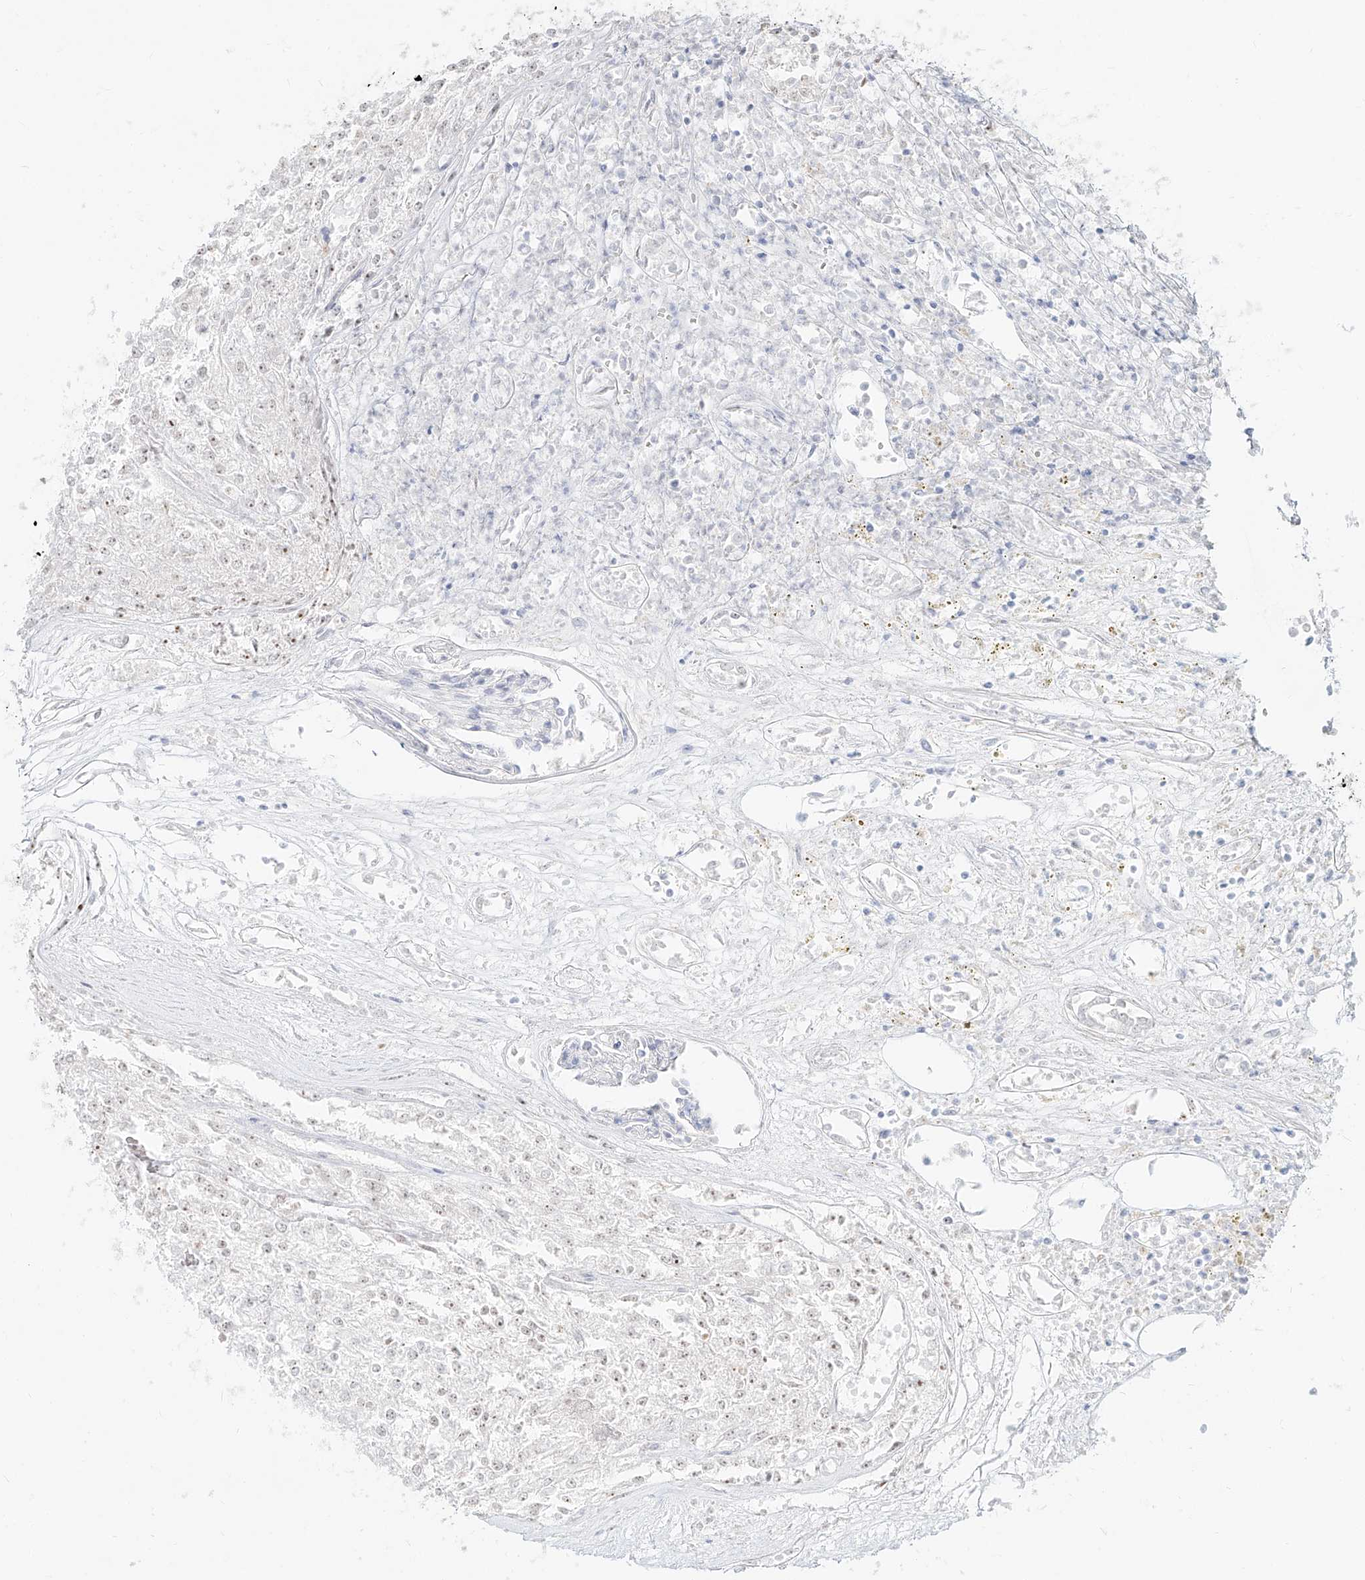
{"staining": {"intensity": "negative", "quantity": "none", "location": "none"}, "tissue": "renal cancer", "cell_type": "Tumor cells", "image_type": "cancer", "snomed": [{"axis": "morphology", "description": "Adenocarcinoma, NOS"}, {"axis": "topography", "description": "Kidney"}], "caption": "The micrograph exhibits no significant expression in tumor cells of renal adenocarcinoma.", "gene": "ZNF710", "patient": {"sex": "female", "age": 54}}